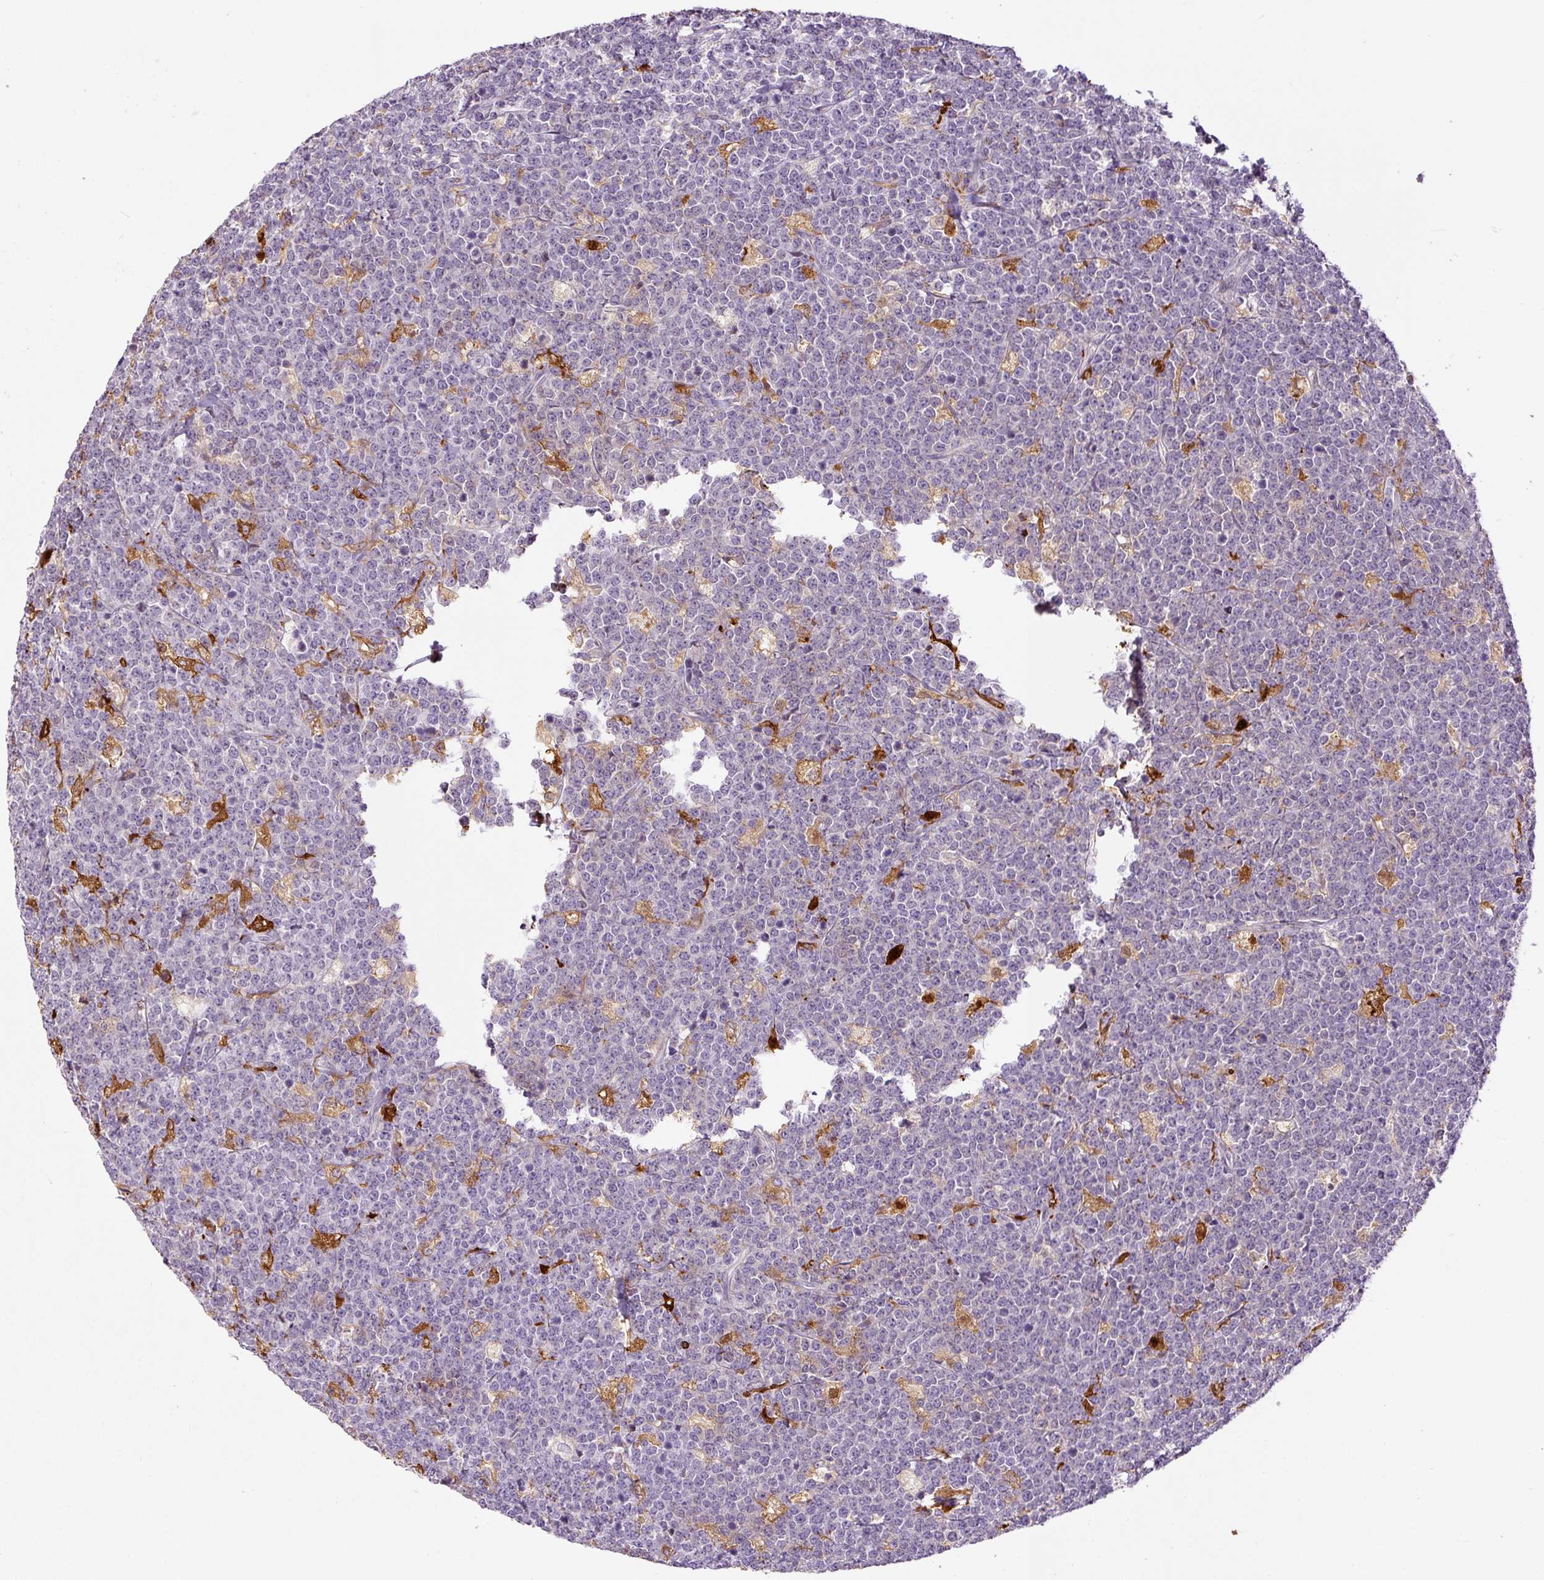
{"staining": {"intensity": "negative", "quantity": "none", "location": "none"}, "tissue": "lymphoma", "cell_type": "Tumor cells", "image_type": "cancer", "snomed": [{"axis": "morphology", "description": "Malignant lymphoma, non-Hodgkin's type, High grade"}, {"axis": "topography", "description": "Small intestine"}, {"axis": "topography", "description": "Colon"}], "caption": "The immunohistochemistry (IHC) histopathology image has no significant staining in tumor cells of lymphoma tissue.", "gene": "FUT10", "patient": {"sex": "male", "age": 8}}